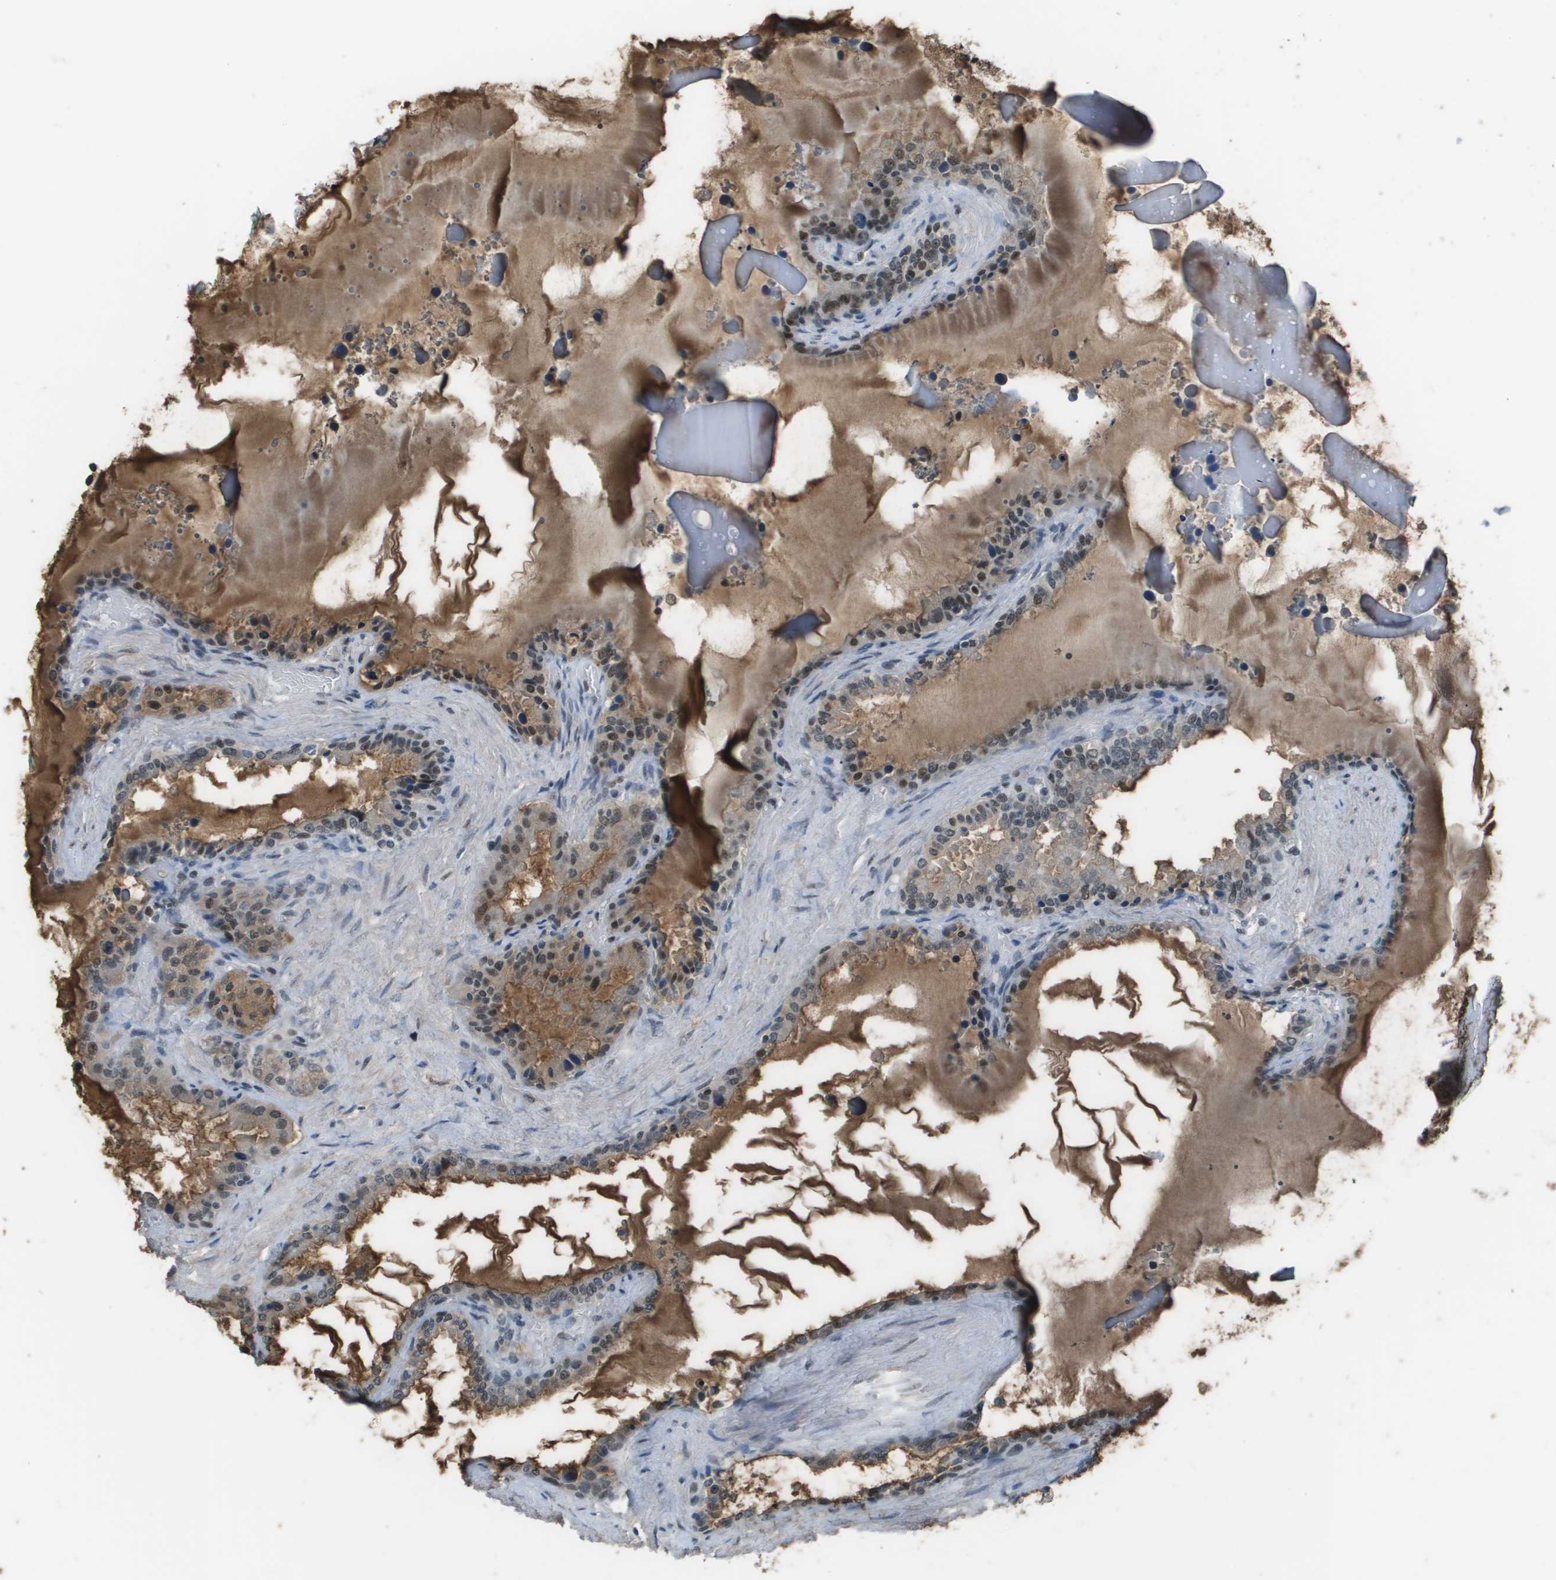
{"staining": {"intensity": "moderate", "quantity": "25%-75%", "location": "nuclear"}, "tissue": "seminal vesicle", "cell_type": "Glandular cells", "image_type": "normal", "snomed": [{"axis": "morphology", "description": "Normal tissue, NOS"}, {"axis": "topography", "description": "Seminal veicle"}], "caption": "Seminal vesicle stained with a brown dye shows moderate nuclear positive expression in approximately 25%-75% of glandular cells.", "gene": "THRAP3", "patient": {"sex": "male", "age": 46}}